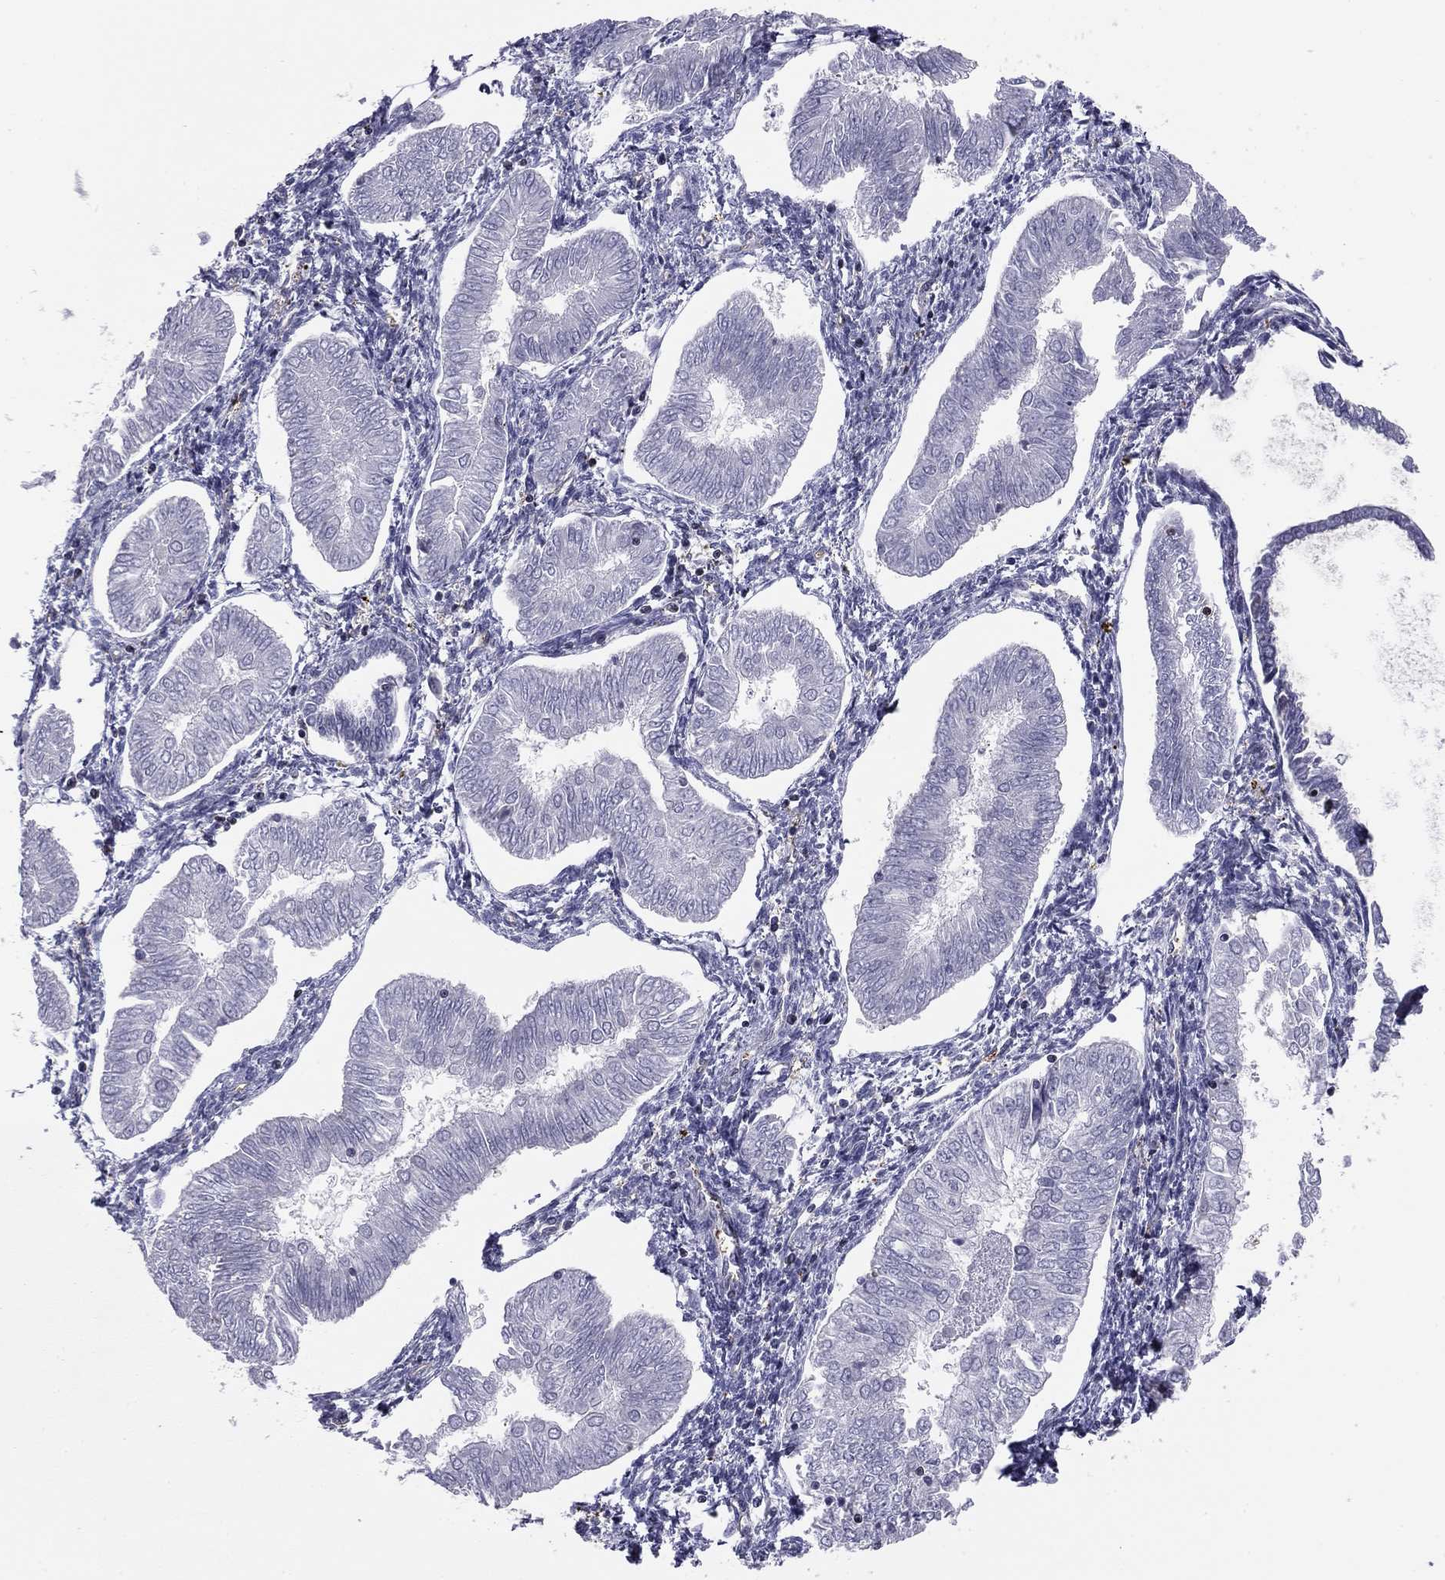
{"staining": {"intensity": "negative", "quantity": "none", "location": "none"}, "tissue": "endometrial cancer", "cell_type": "Tumor cells", "image_type": "cancer", "snomed": [{"axis": "morphology", "description": "Adenocarcinoma, NOS"}, {"axis": "topography", "description": "Endometrium"}], "caption": "Protein analysis of endometrial cancer (adenocarcinoma) reveals no significant positivity in tumor cells.", "gene": "PLCB2", "patient": {"sex": "female", "age": 53}}